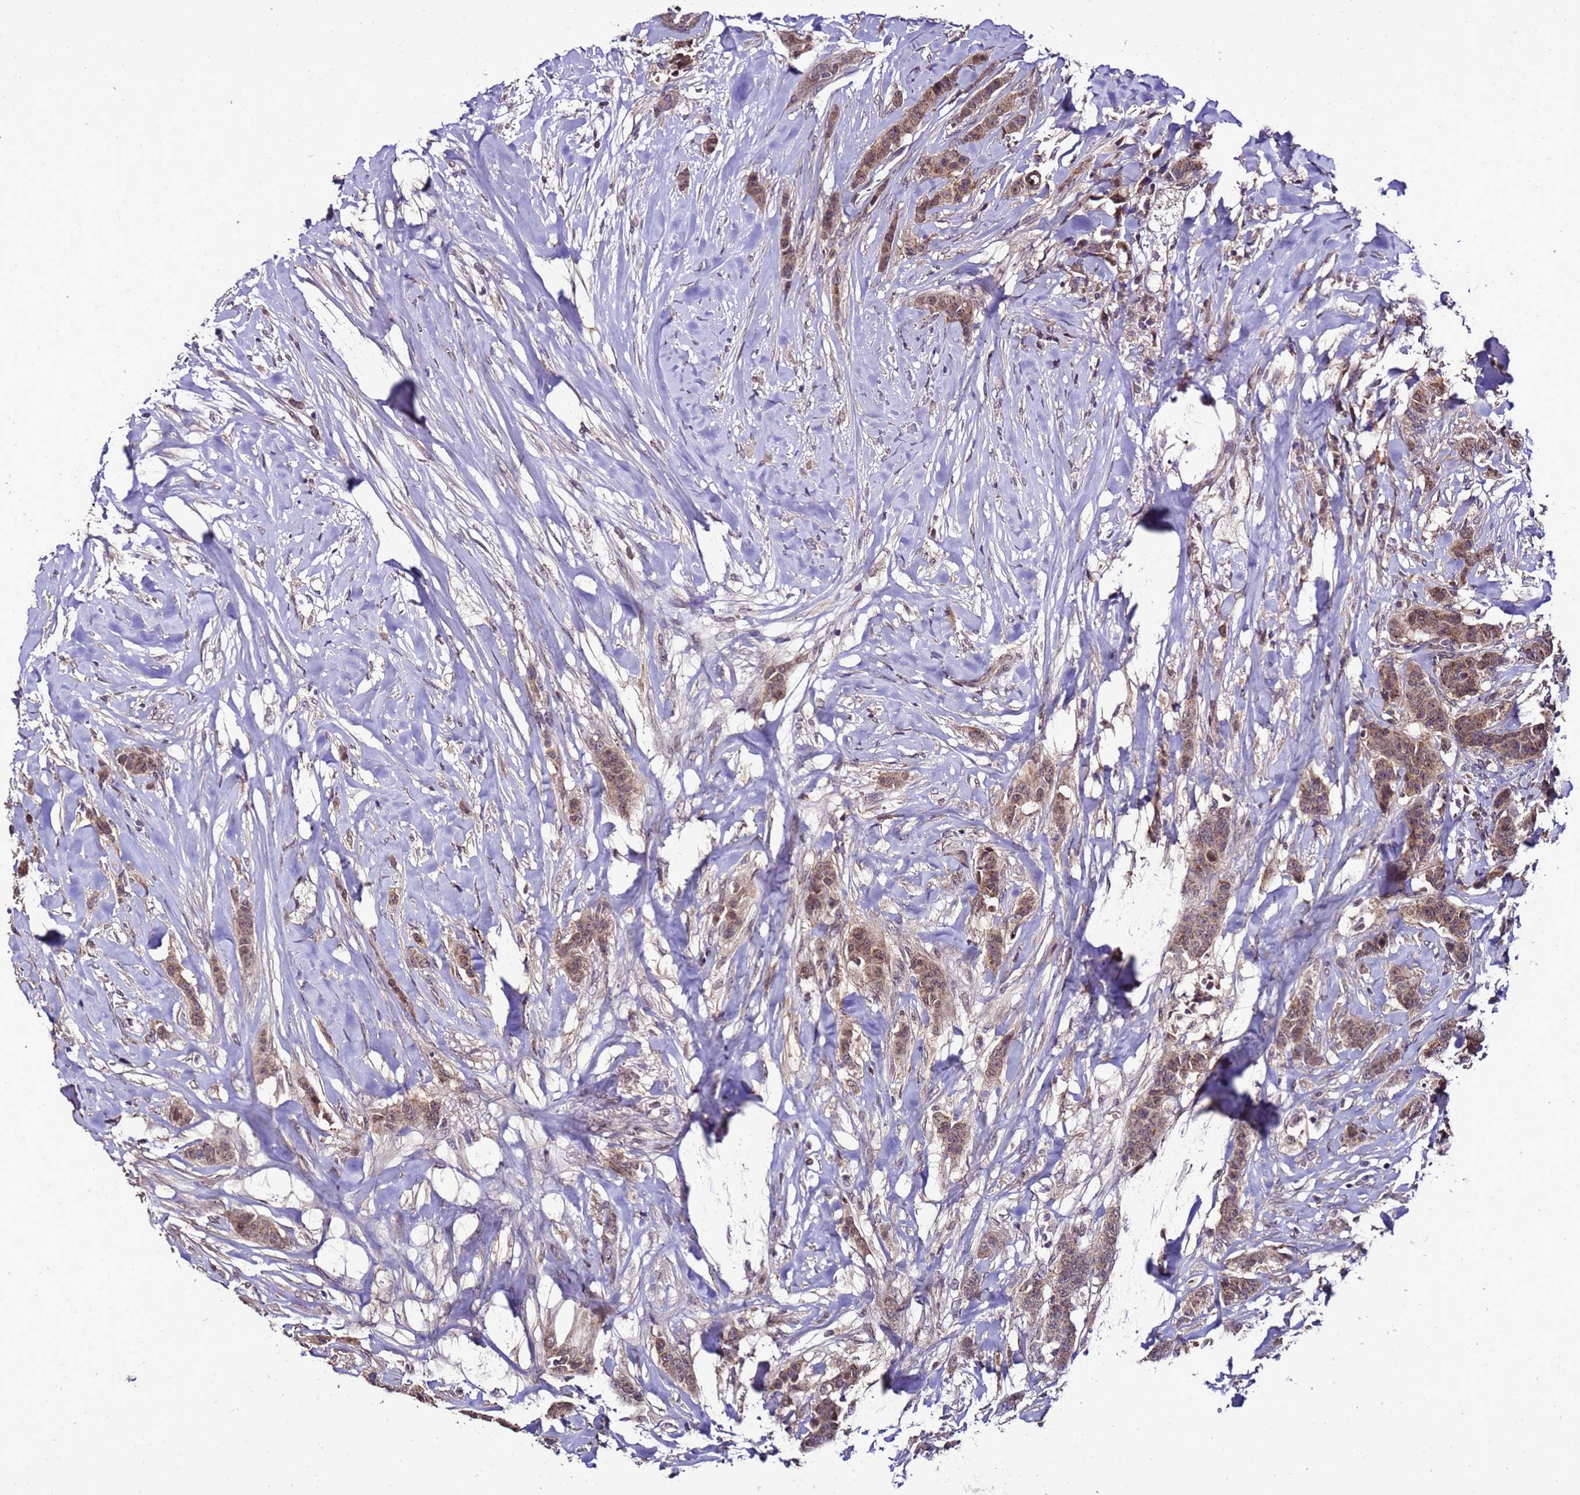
{"staining": {"intensity": "moderate", "quantity": ">75%", "location": "cytoplasmic/membranous,nuclear"}, "tissue": "breast cancer", "cell_type": "Tumor cells", "image_type": "cancer", "snomed": [{"axis": "morphology", "description": "Duct carcinoma"}, {"axis": "topography", "description": "Breast"}], "caption": "This image displays breast cancer (intraductal carcinoma) stained with IHC to label a protein in brown. The cytoplasmic/membranous and nuclear of tumor cells show moderate positivity for the protein. Nuclei are counter-stained blue.", "gene": "ZNF329", "patient": {"sex": "female", "age": 40}}